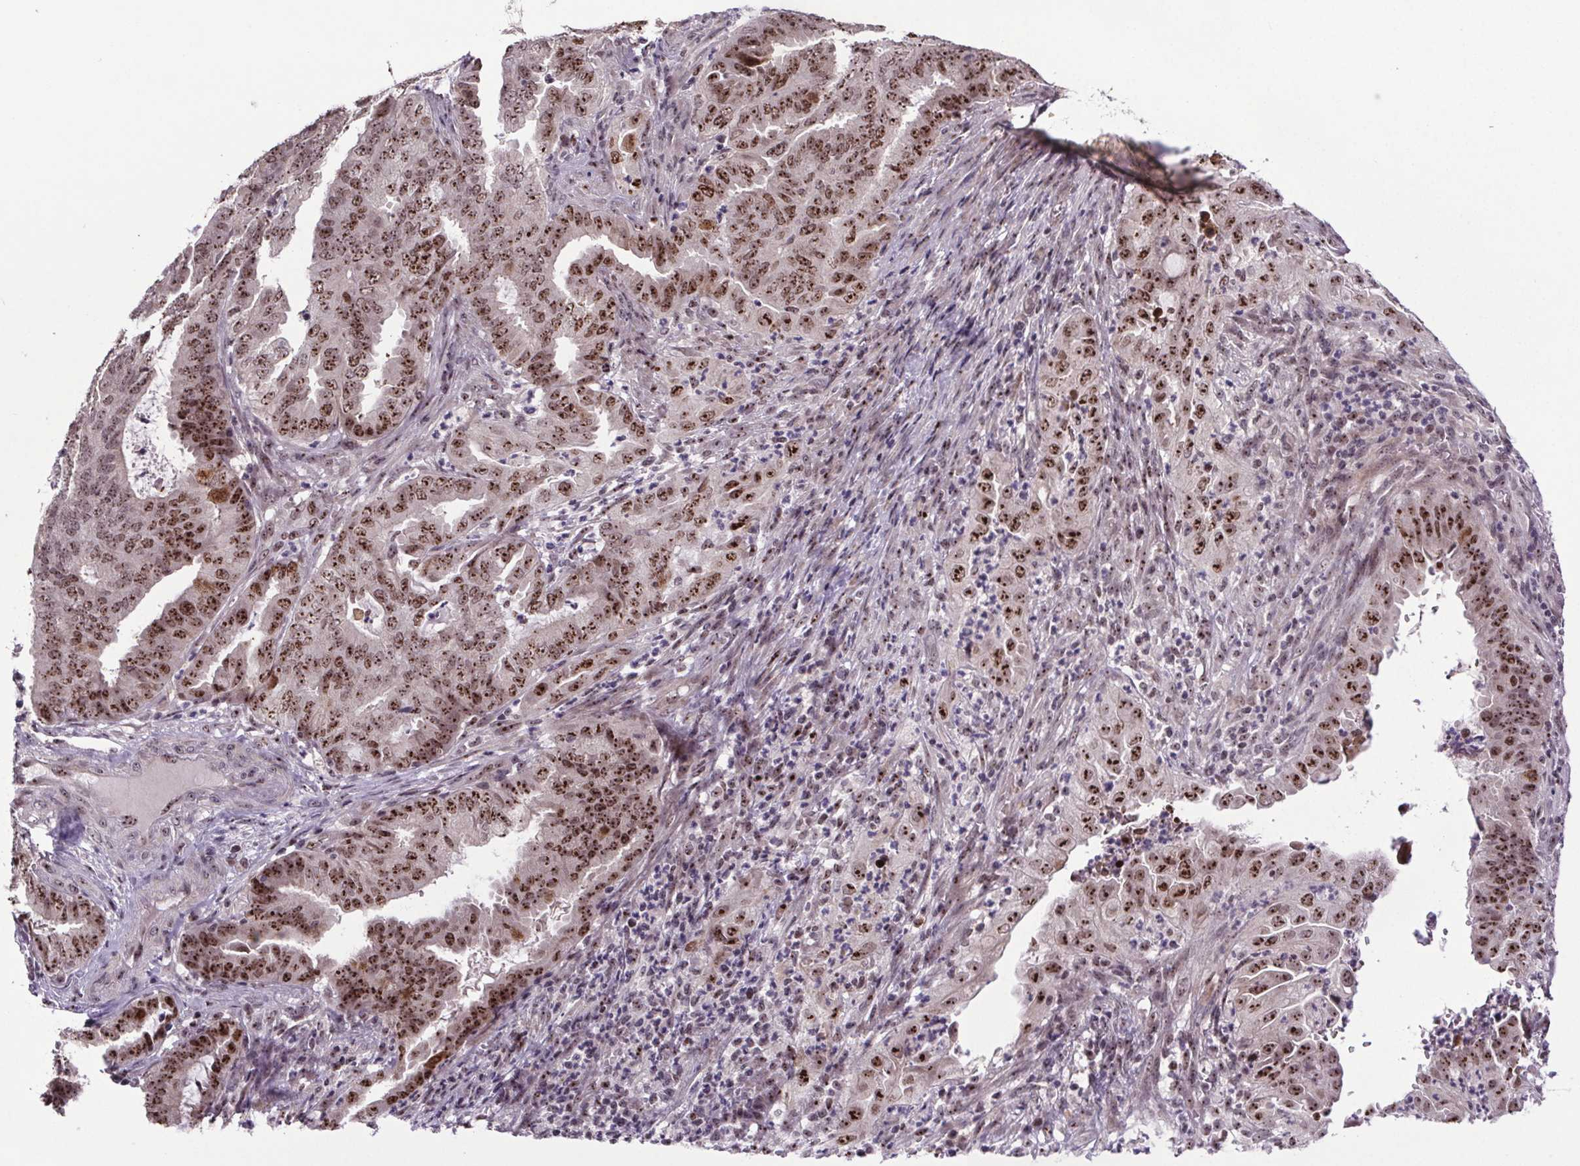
{"staining": {"intensity": "moderate", "quantity": ">75%", "location": "nuclear"}, "tissue": "endometrial cancer", "cell_type": "Tumor cells", "image_type": "cancer", "snomed": [{"axis": "morphology", "description": "Adenocarcinoma, NOS"}, {"axis": "topography", "description": "Endometrium"}], "caption": "Protein analysis of endometrial adenocarcinoma tissue exhibits moderate nuclear positivity in approximately >75% of tumor cells.", "gene": "ATMIN", "patient": {"sex": "female", "age": 51}}